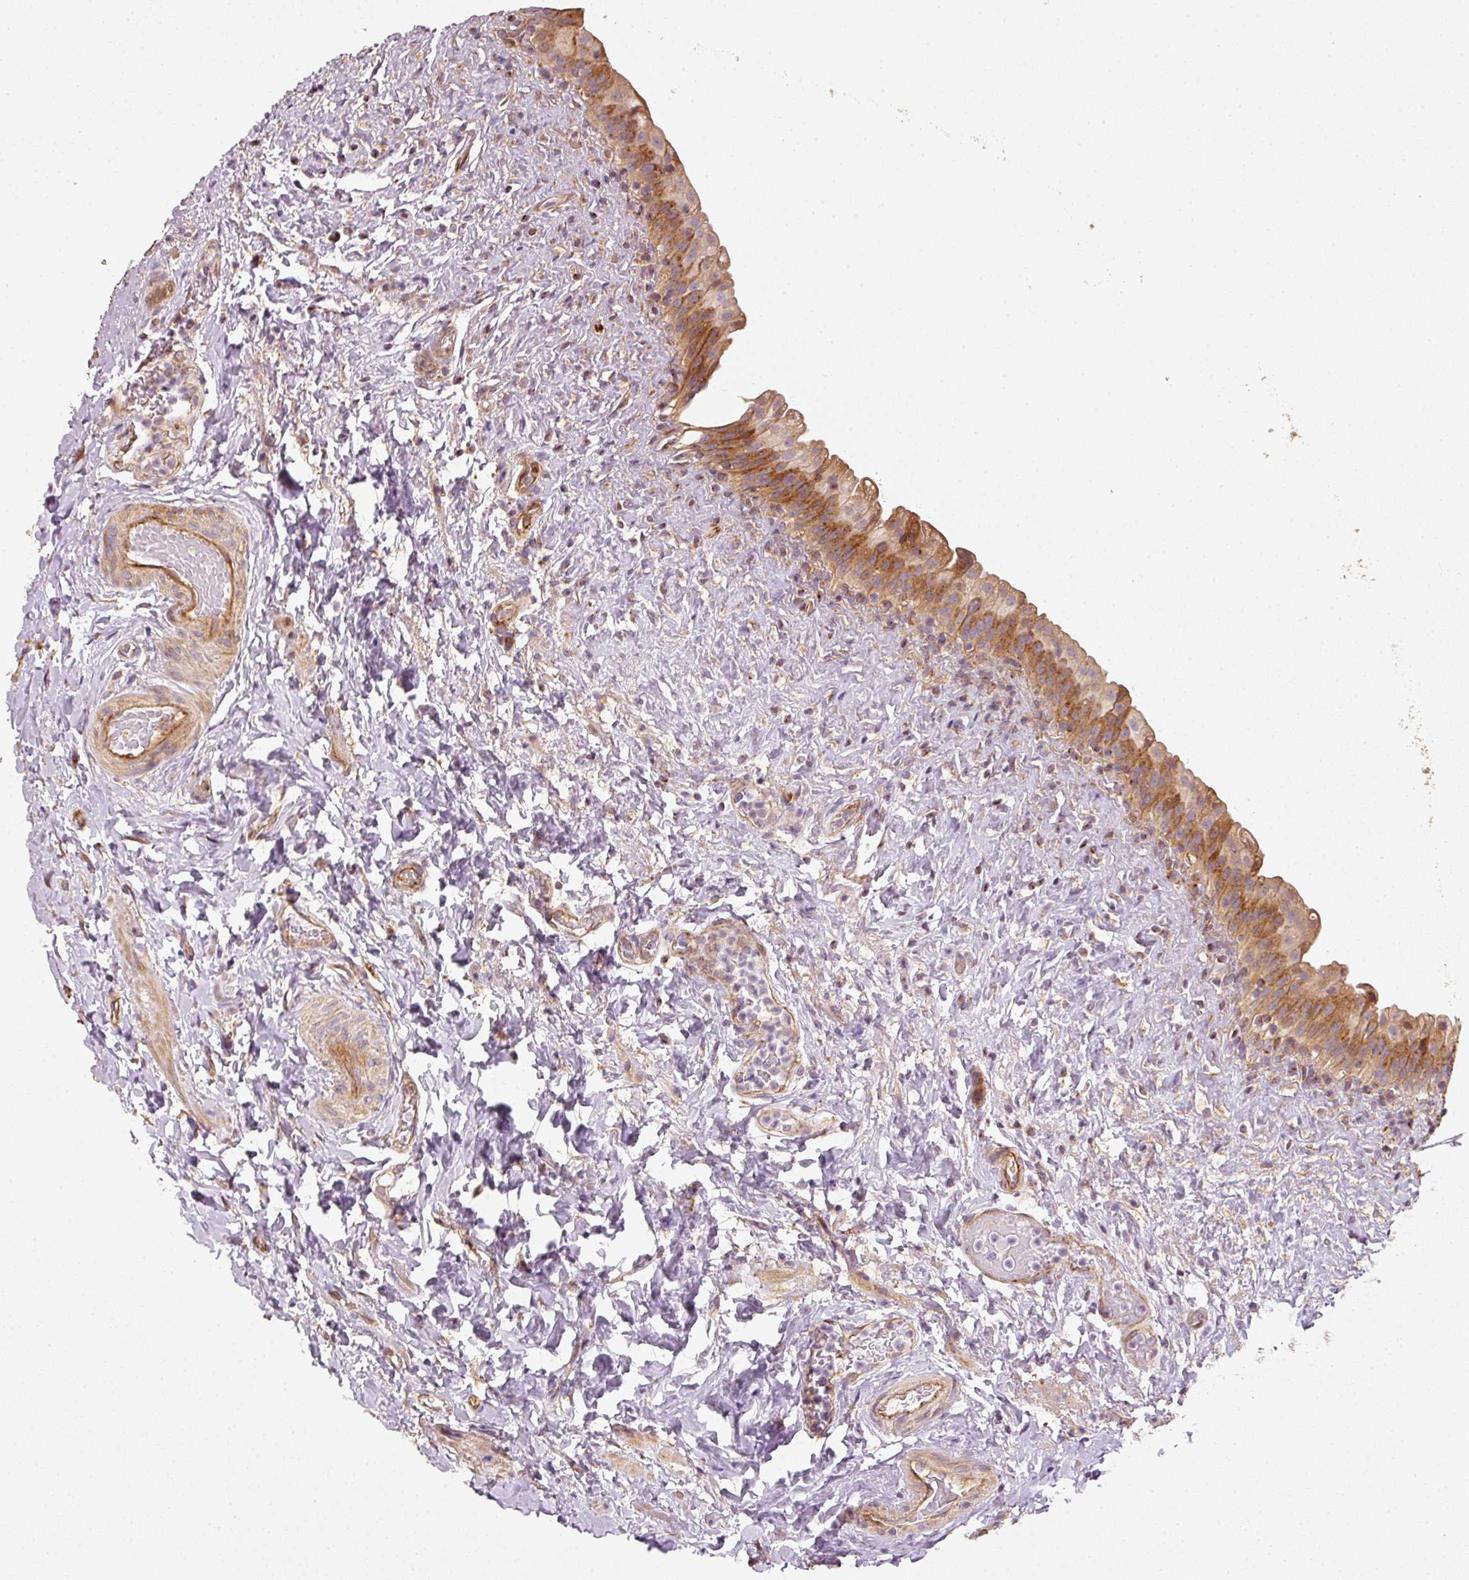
{"staining": {"intensity": "moderate", "quantity": ">75%", "location": "cytoplasmic/membranous"}, "tissue": "urinary bladder", "cell_type": "Urothelial cells", "image_type": "normal", "snomed": [{"axis": "morphology", "description": "Normal tissue, NOS"}, {"axis": "topography", "description": "Urinary bladder"}], "caption": "Human urinary bladder stained with a protein marker reveals moderate staining in urothelial cells.", "gene": "MTHFD1L", "patient": {"sex": "female", "age": 27}}